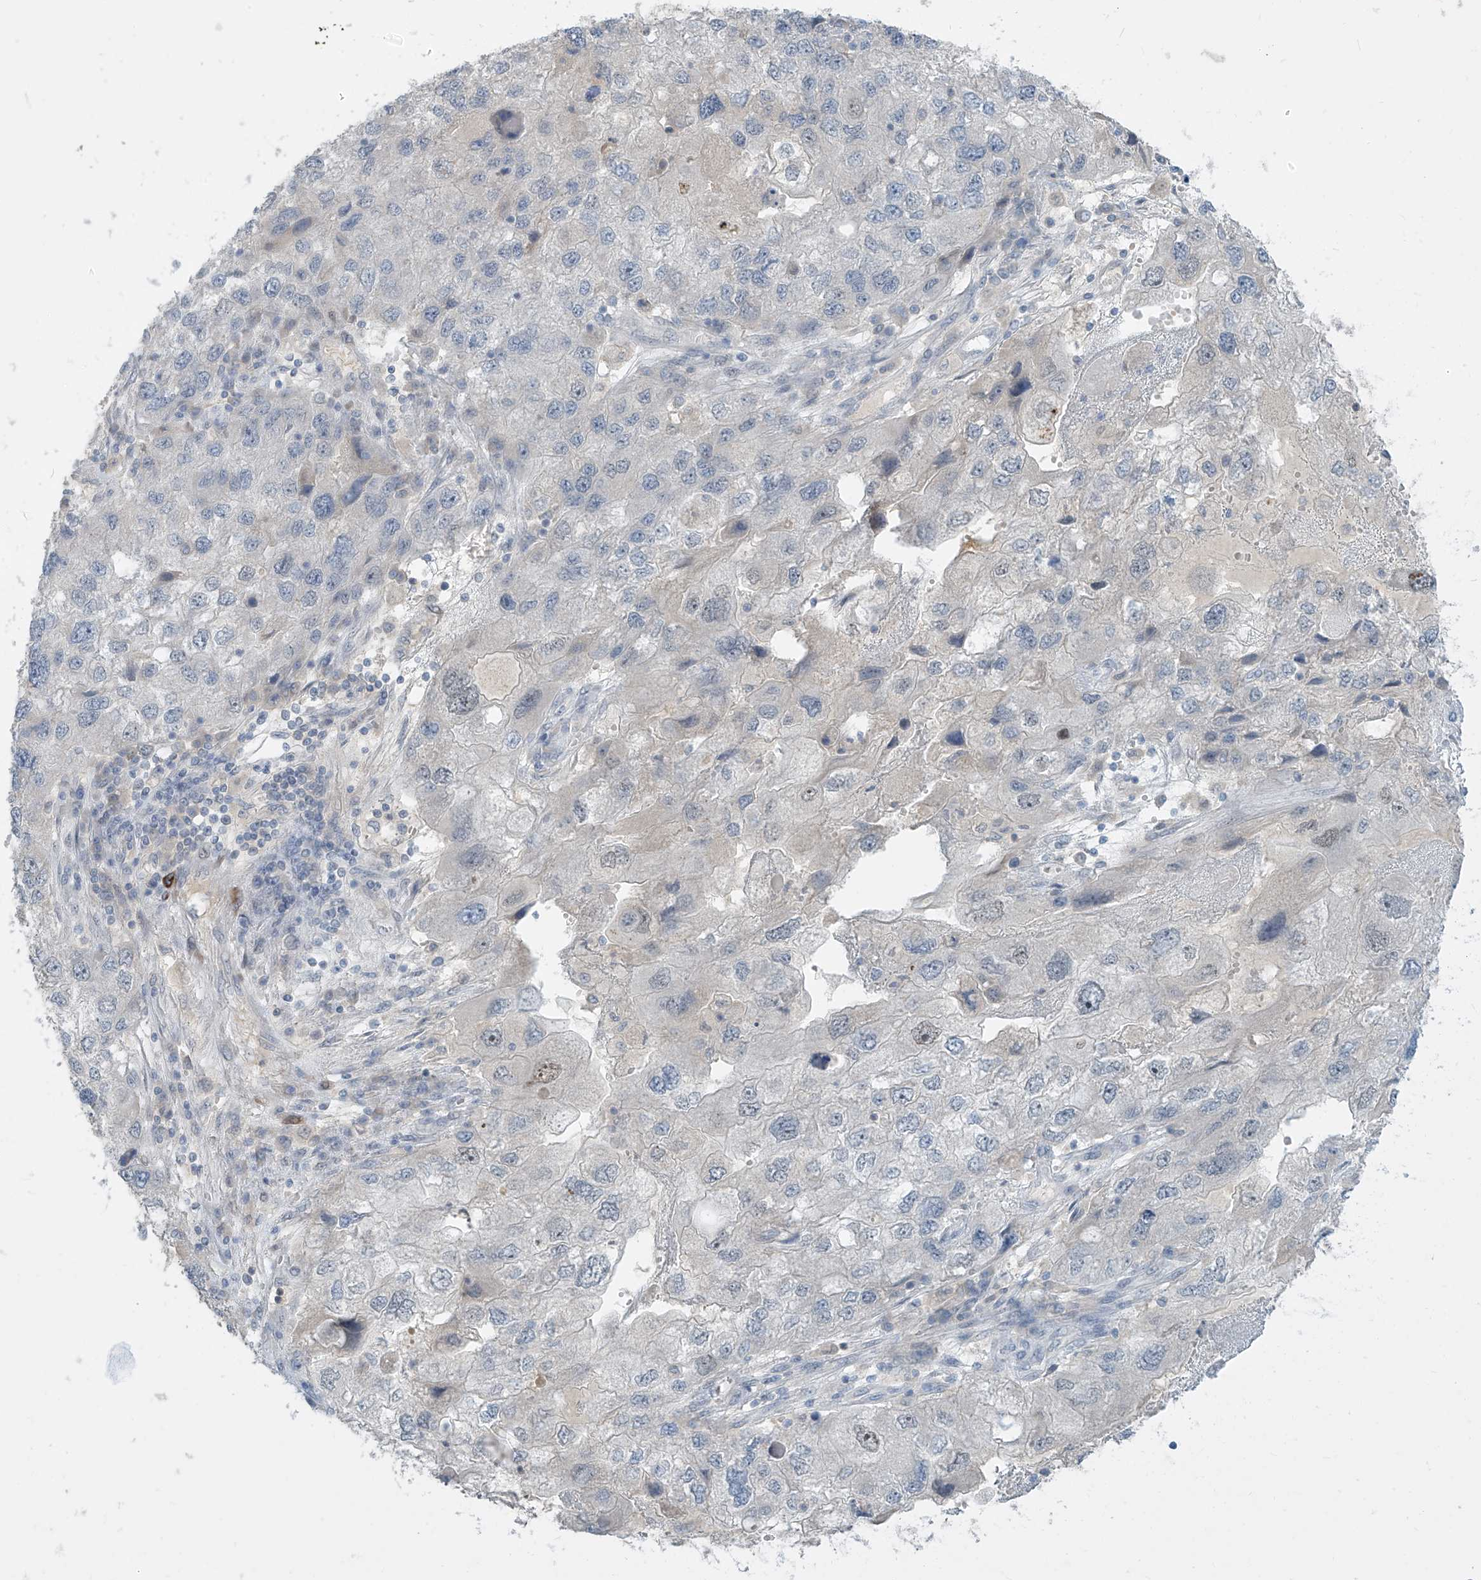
{"staining": {"intensity": "negative", "quantity": "none", "location": "none"}, "tissue": "endometrial cancer", "cell_type": "Tumor cells", "image_type": "cancer", "snomed": [{"axis": "morphology", "description": "Adenocarcinoma, NOS"}, {"axis": "topography", "description": "Endometrium"}], "caption": "Image shows no protein expression in tumor cells of endometrial cancer tissue. (DAB IHC, high magnification).", "gene": "METAP1D", "patient": {"sex": "female", "age": 49}}